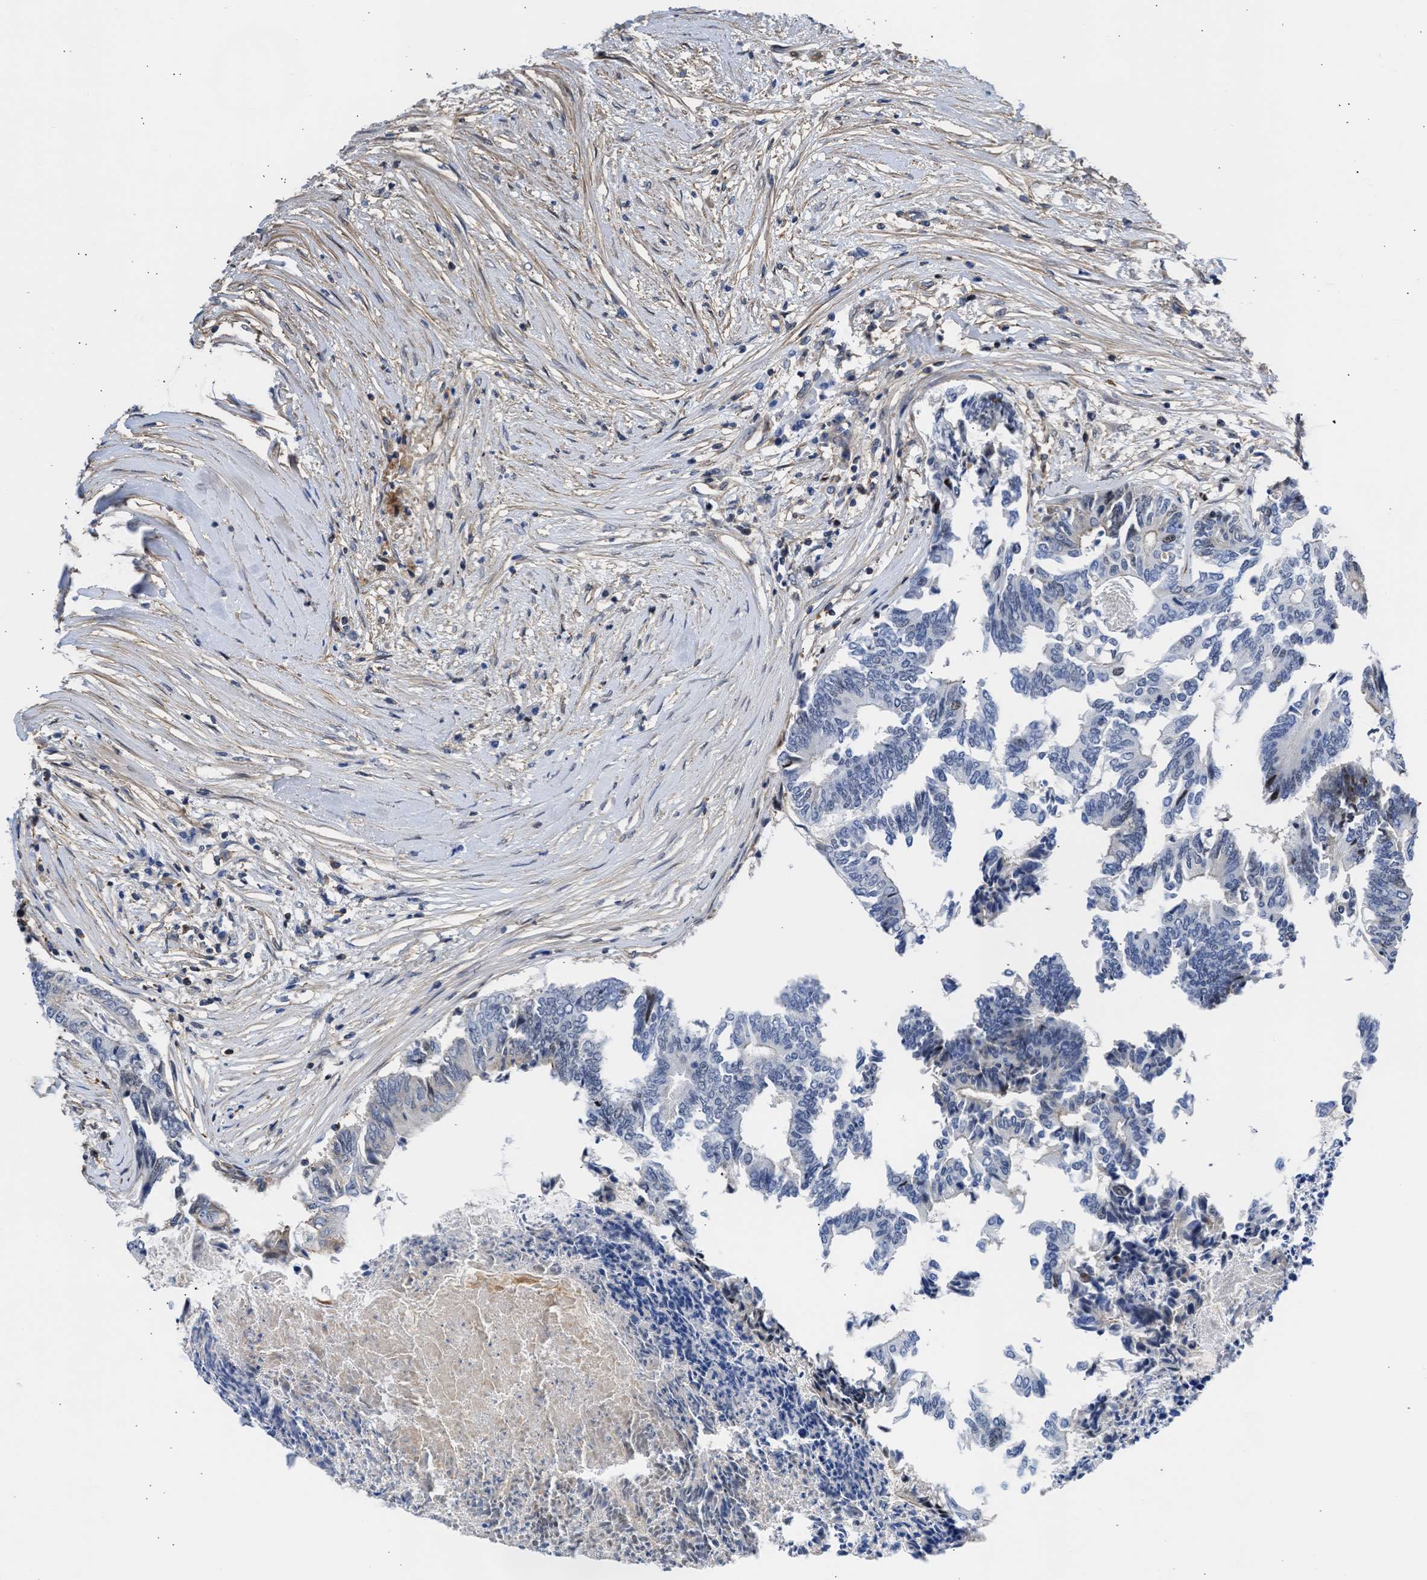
{"staining": {"intensity": "weak", "quantity": "<25%", "location": "nuclear"}, "tissue": "colorectal cancer", "cell_type": "Tumor cells", "image_type": "cancer", "snomed": [{"axis": "morphology", "description": "Adenocarcinoma, NOS"}, {"axis": "topography", "description": "Rectum"}], "caption": "This image is of colorectal cancer stained with immunohistochemistry to label a protein in brown with the nuclei are counter-stained blue. There is no staining in tumor cells.", "gene": "MAS1L", "patient": {"sex": "male", "age": 63}}